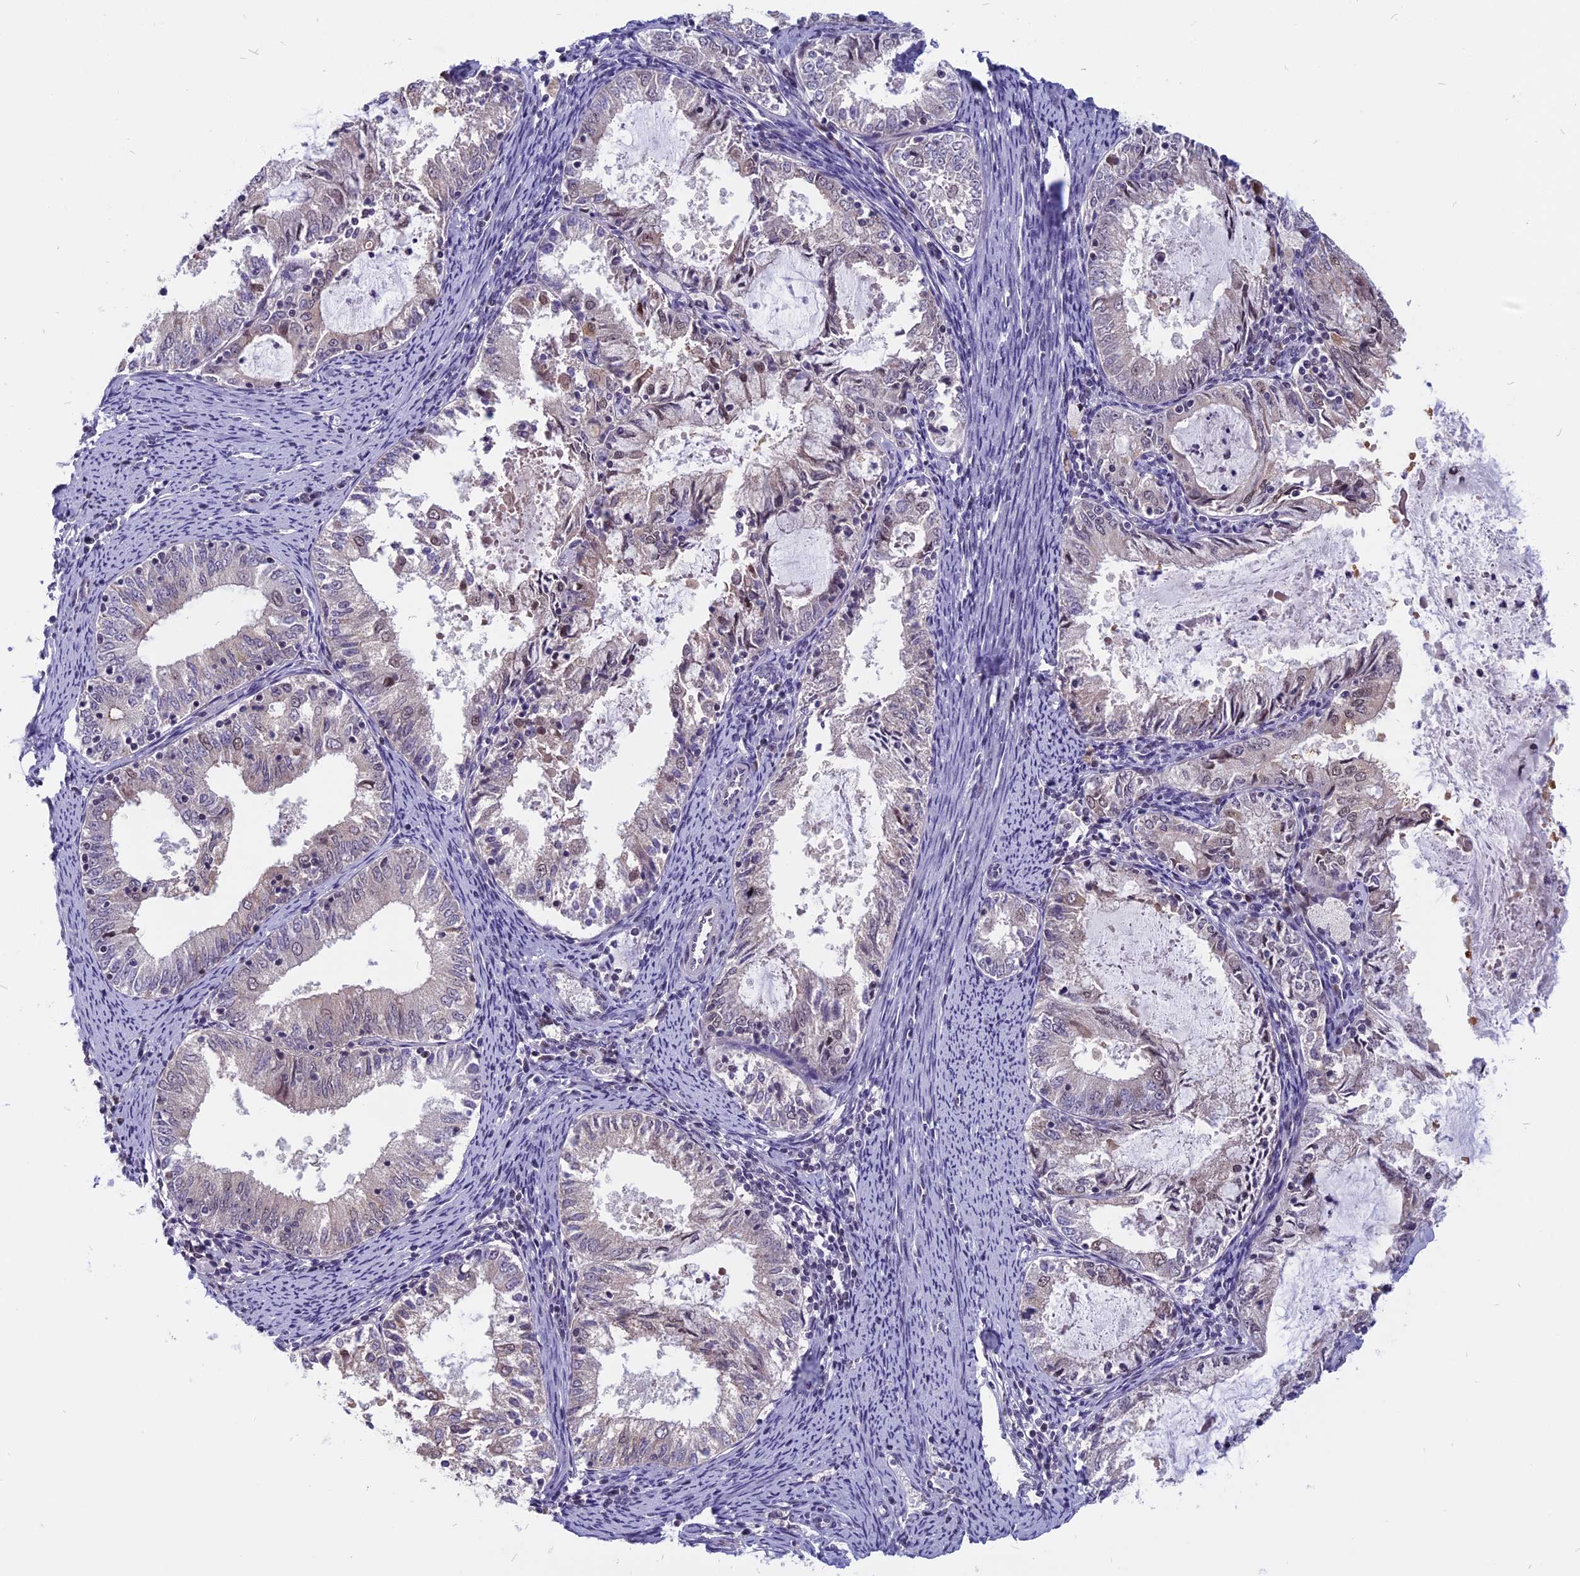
{"staining": {"intensity": "negative", "quantity": "none", "location": "none"}, "tissue": "endometrial cancer", "cell_type": "Tumor cells", "image_type": "cancer", "snomed": [{"axis": "morphology", "description": "Adenocarcinoma, NOS"}, {"axis": "topography", "description": "Endometrium"}], "caption": "An image of human endometrial cancer is negative for staining in tumor cells.", "gene": "CCDC113", "patient": {"sex": "female", "age": 57}}